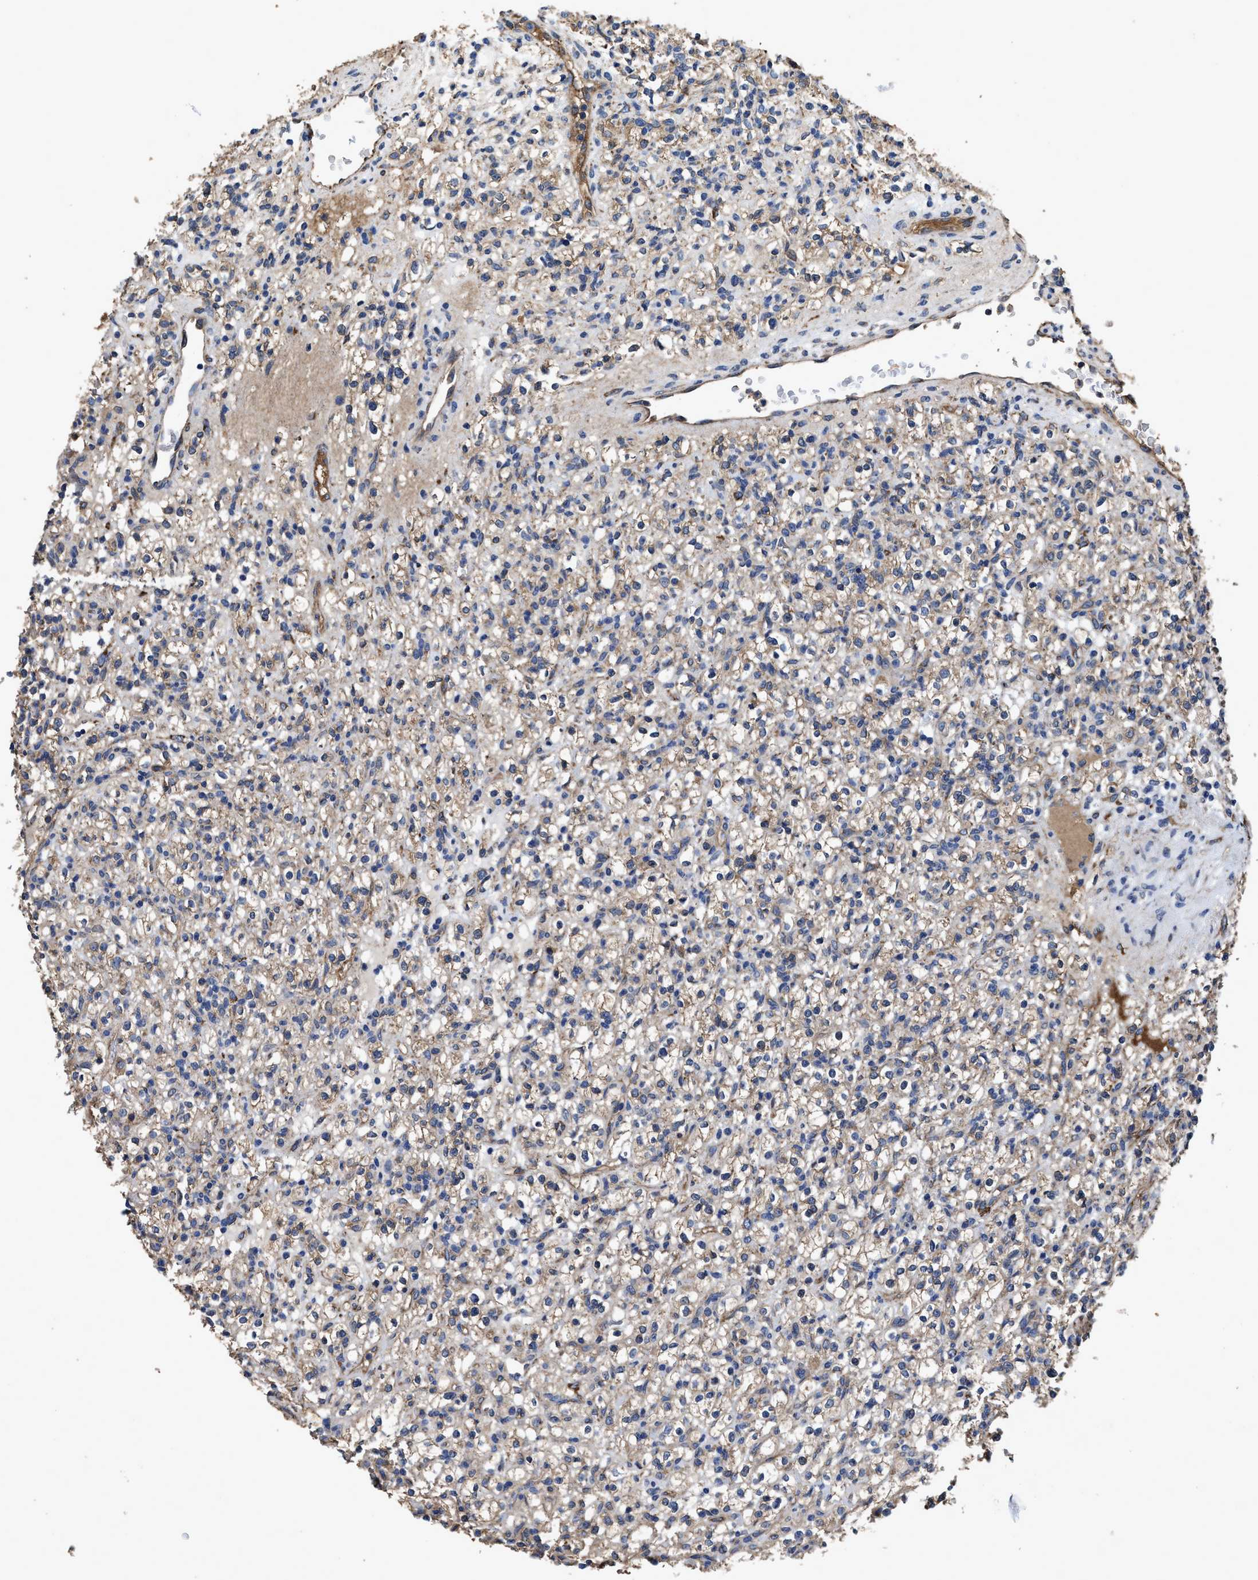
{"staining": {"intensity": "moderate", "quantity": ">75%", "location": "cytoplasmic/membranous"}, "tissue": "renal cancer", "cell_type": "Tumor cells", "image_type": "cancer", "snomed": [{"axis": "morphology", "description": "Normal tissue, NOS"}, {"axis": "morphology", "description": "Adenocarcinoma, NOS"}, {"axis": "topography", "description": "Kidney"}], "caption": "Renal adenocarcinoma tissue shows moderate cytoplasmic/membranous staining in about >75% of tumor cells (IHC, brightfield microscopy, high magnification).", "gene": "IDNK", "patient": {"sex": "female", "age": 72}}